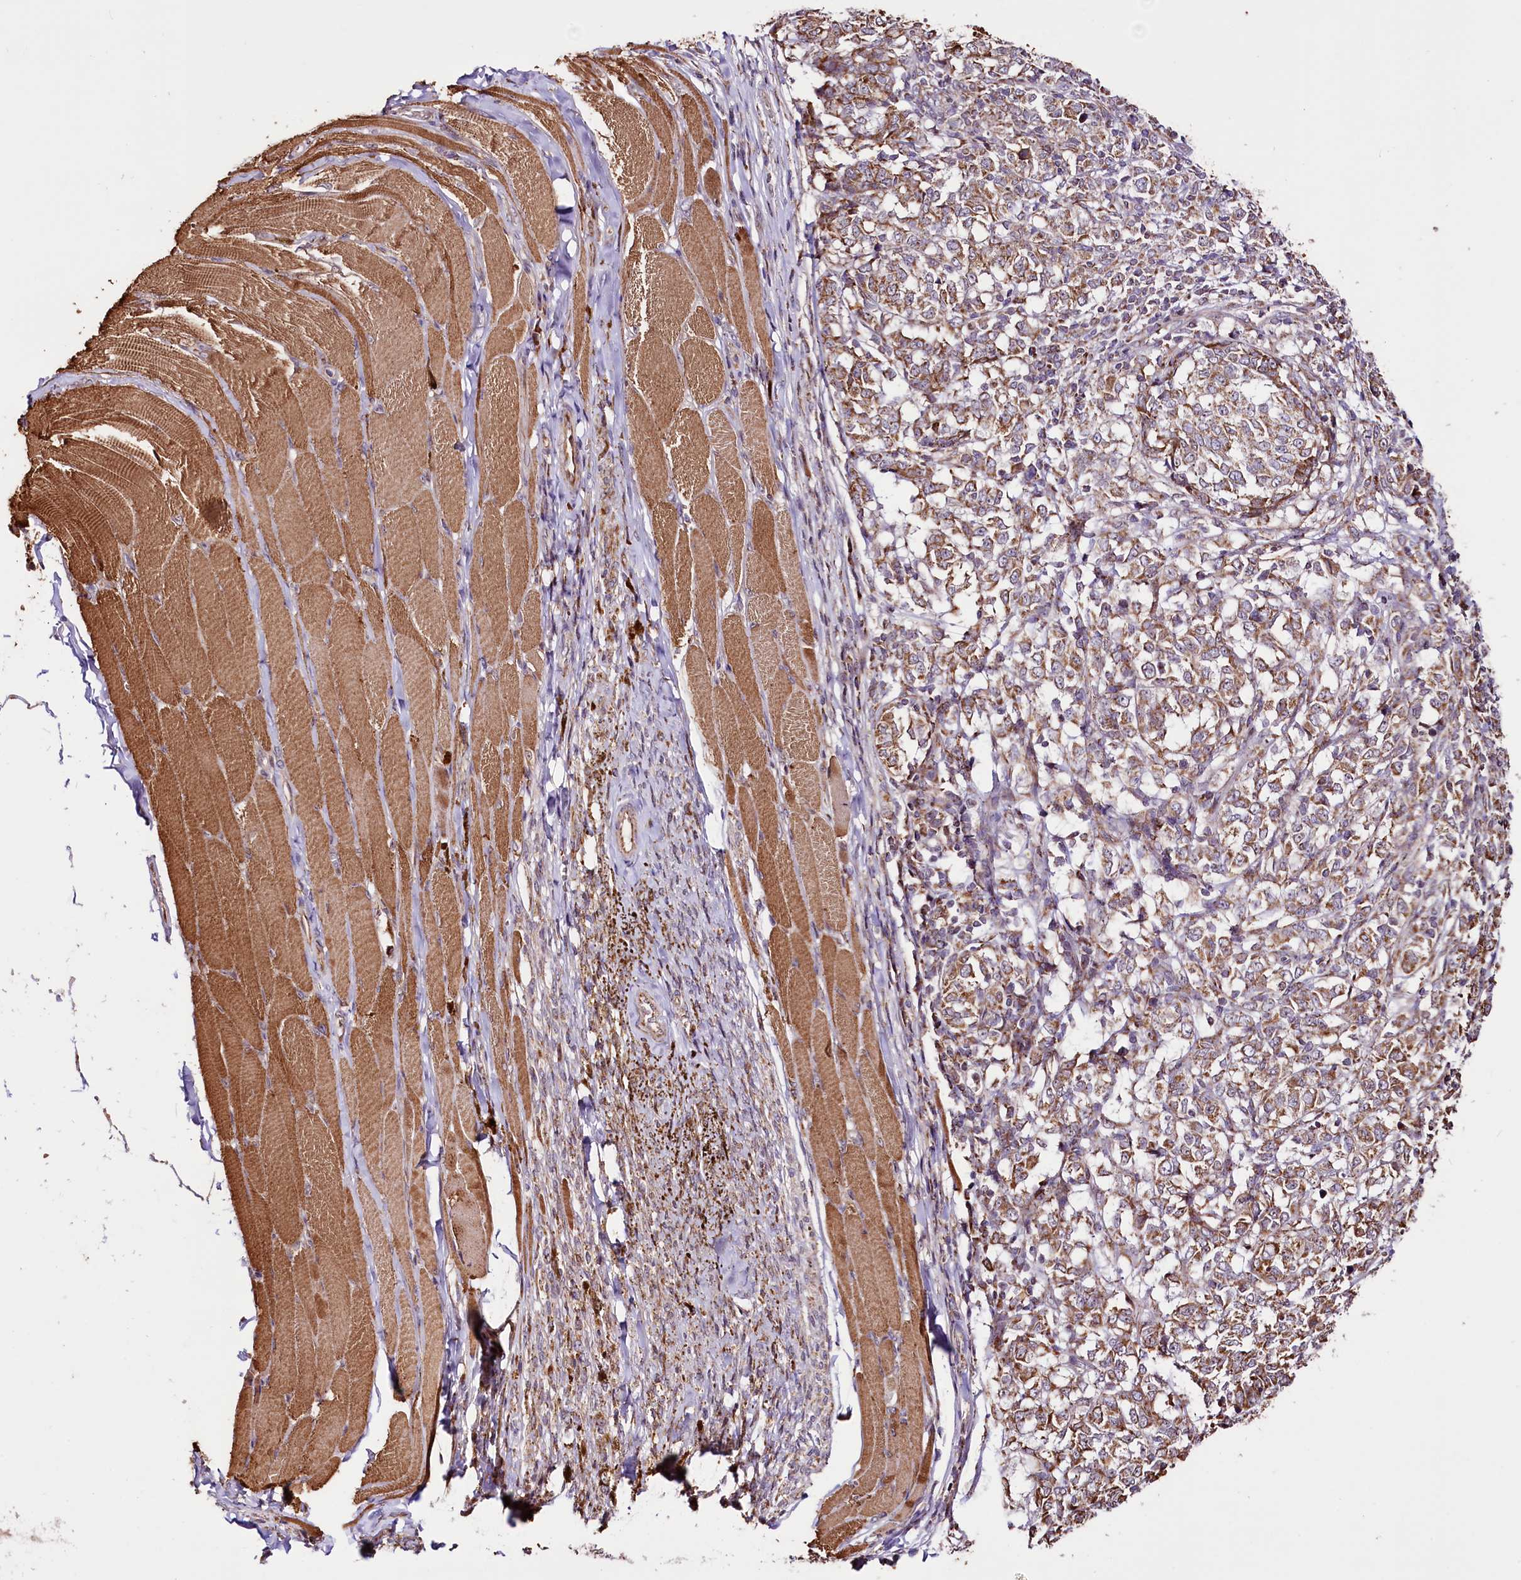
{"staining": {"intensity": "moderate", "quantity": ">75%", "location": "cytoplasmic/membranous"}, "tissue": "melanoma", "cell_type": "Tumor cells", "image_type": "cancer", "snomed": [{"axis": "morphology", "description": "Malignant melanoma, NOS"}, {"axis": "topography", "description": "Skin"}], "caption": "There is medium levels of moderate cytoplasmic/membranous positivity in tumor cells of melanoma, as demonstrated by immunohistochemical staining (brown color).", "gene": "ST7", "patient": {"sex": "female", "age": 72}}